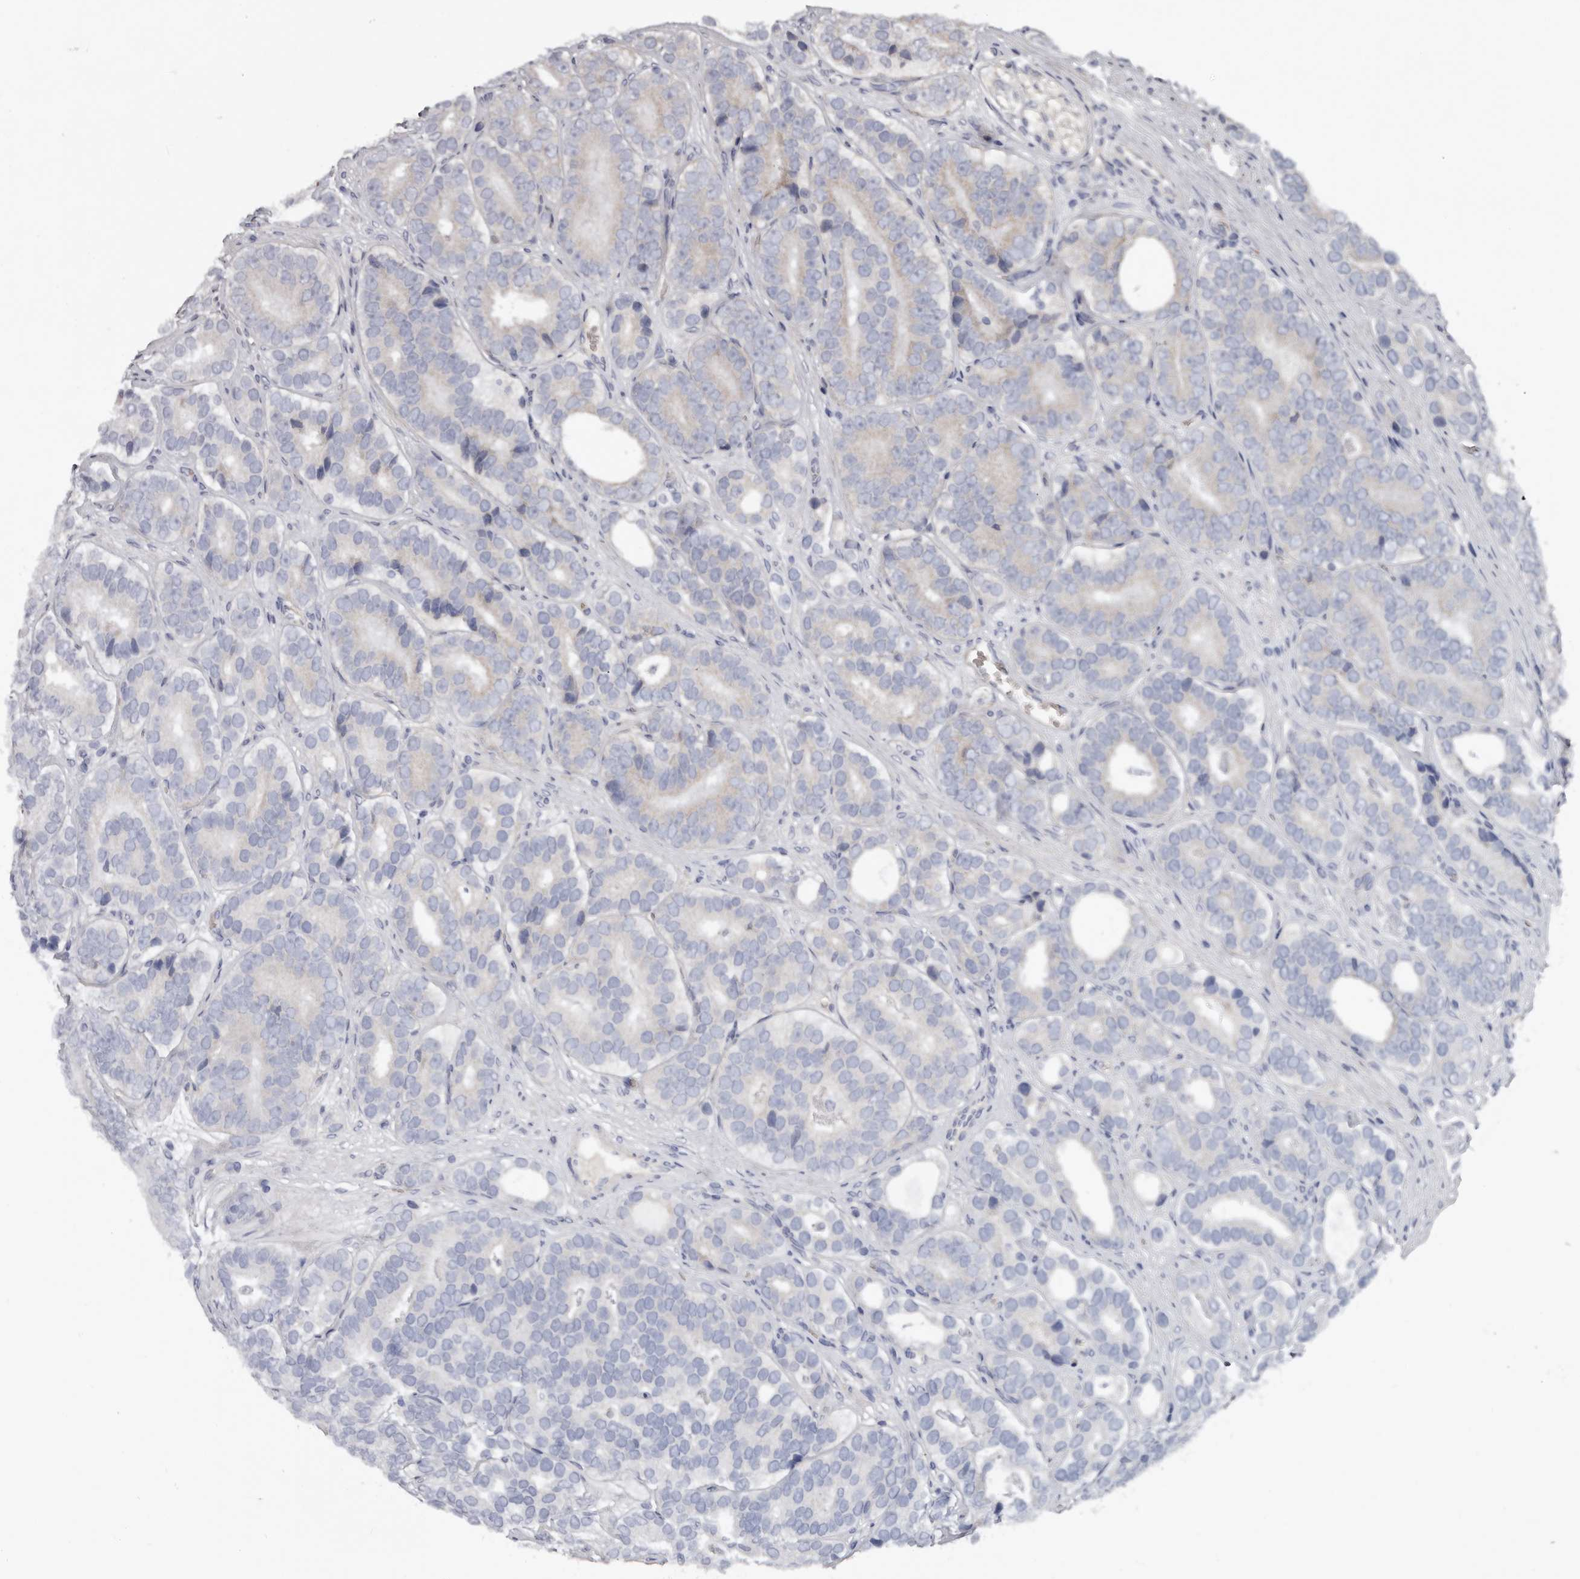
{"staining": {"intensity": "weak", "quantity": "<25%", "location": "cytoplasmic/membranous"}, "tissue": "prostate cancer", "cell_type": "Tumor cells", "image_type": "cancer", "snomed": [{"axis": "morphology", "description": "Adenocarcinoma, High grade"}, {"axis": "topography", "description": "Prostate"}], "caption": "DAB immunohistochemical staining of prostate cancer exhibits no significant staining in tumor cells.", "gene": "SPTA1", "patient": {"sex": "male", "age": 56}}